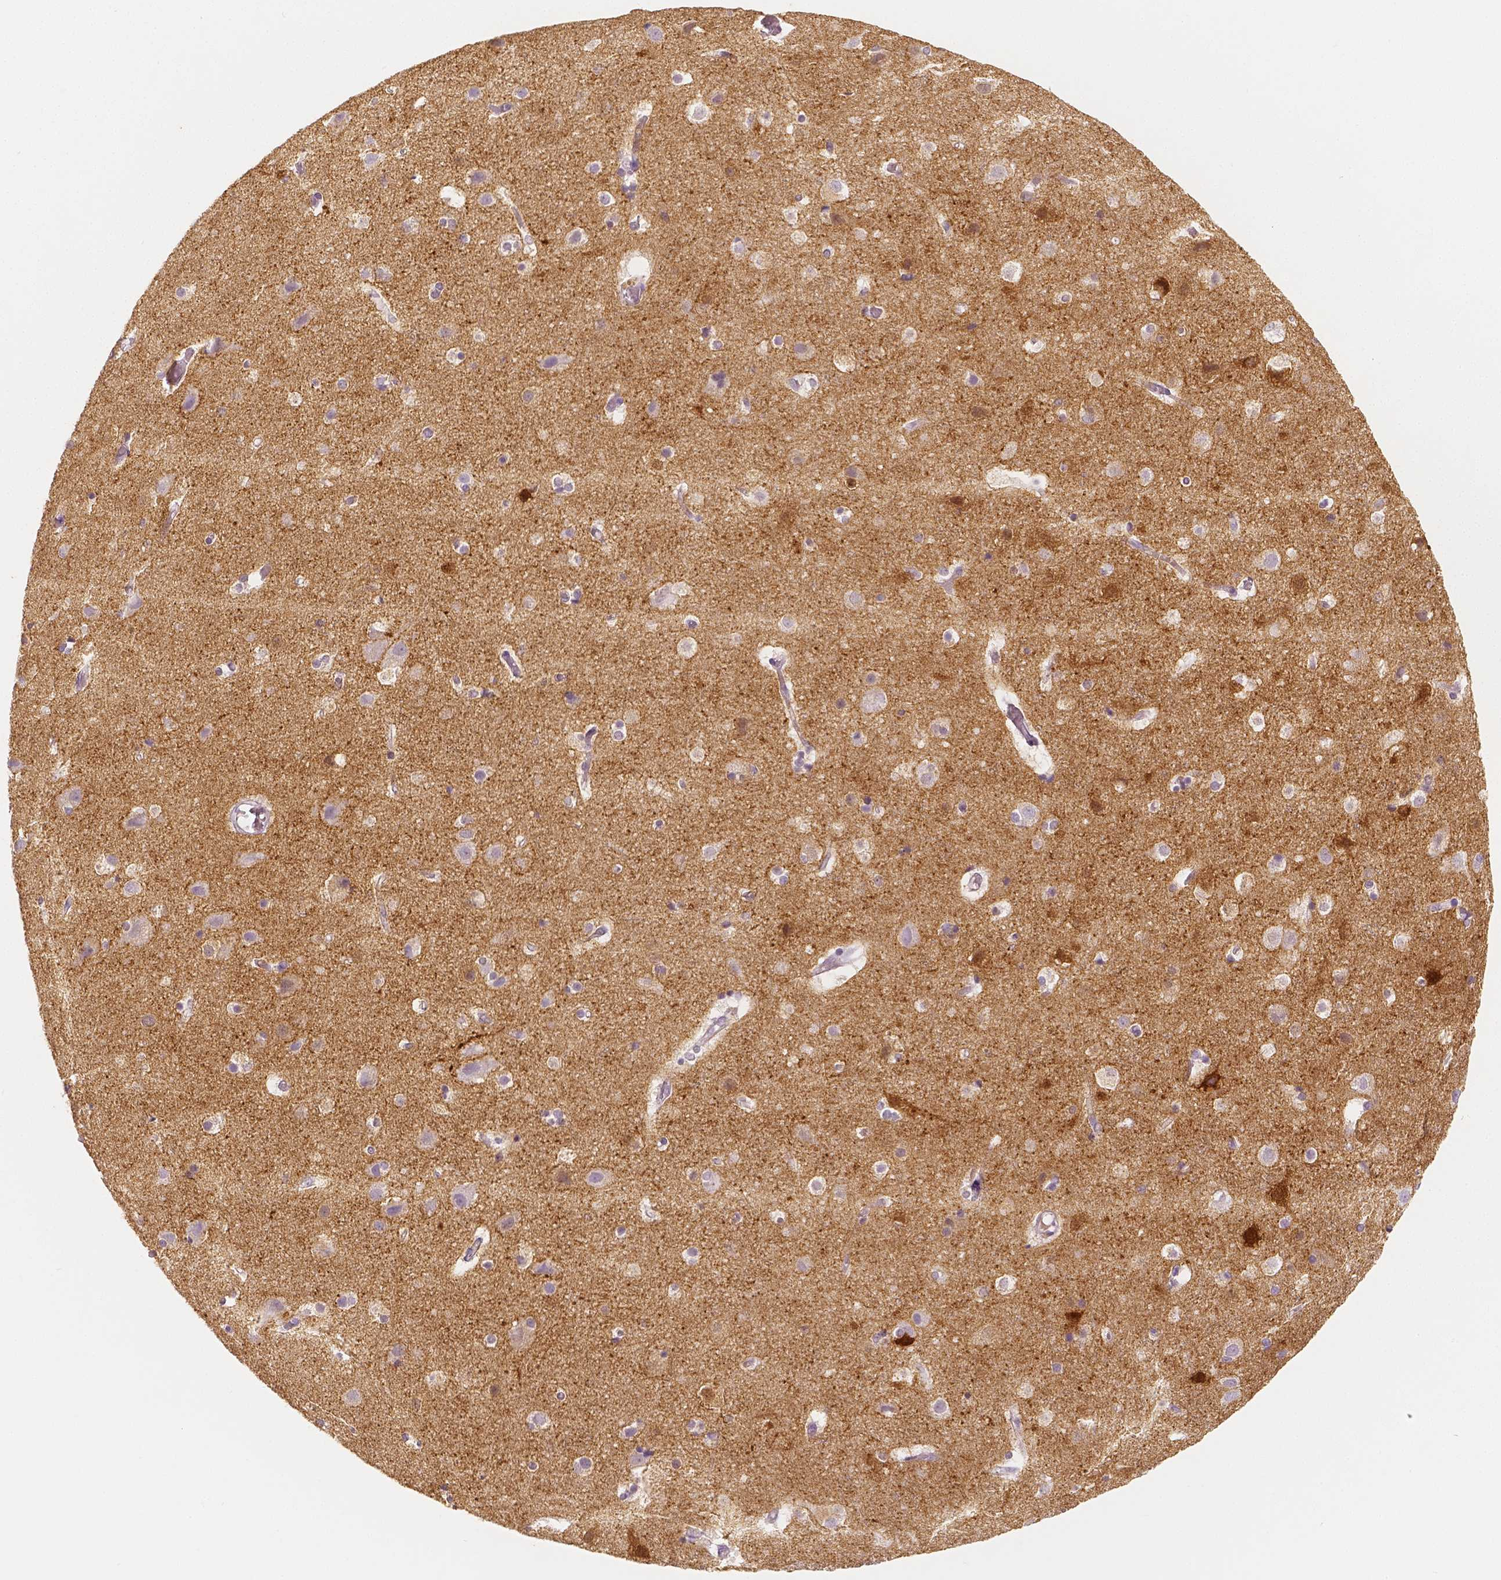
{"staining": {"intensity": "negative", "quantity": "none", "location": "none"}, "tissue": "cerebral cortex", "cell_type": "Endothelial cells", "image_type": "normal", "snomed": [{"axis": "morphology", "description": "Normal tissue, NOS"}, {"axis": "topography", "description": "Cerebral cortex"}], "caption": "Immunohistochemical staining of normal human cerebral cortex demonstrates no significant expression in endothelial cells. (DAB IHC with hematoxylin counter stain).", "gene": "NECAB2", "patient": {"sex": "female", "age": 52}}